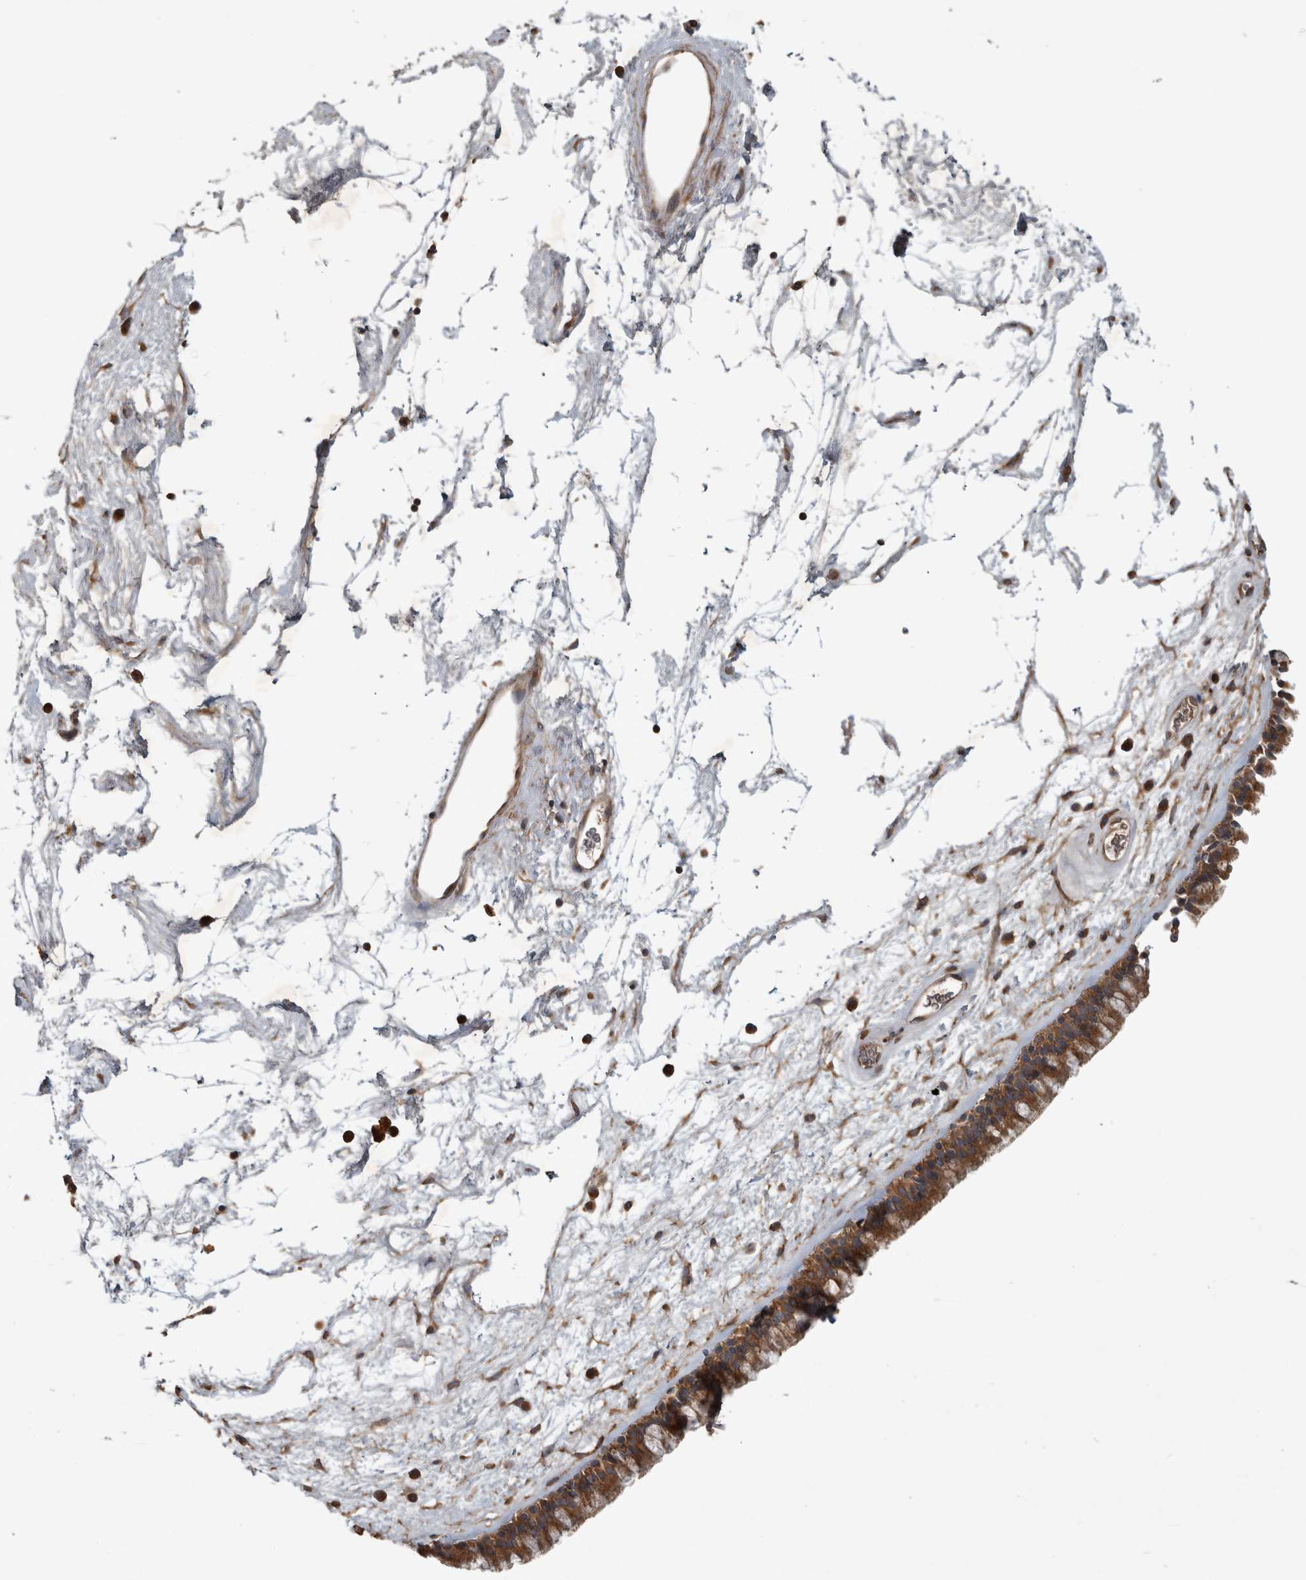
{"staining": {"intensity": "moderate", "quantity": ">75%", "location": "cytoplasmic/membranous"}, "tissue": "nasopharynx", "cell_type": "Respiratory epithelial cells", "image_type": "normal", "snomed": [{"axis": "morphology", "description": "Normal tissue, NOS"}, {"axis": "morphology", "description": "Inflammation, NOS"}, {"axis": "topography", "description": "Nasopharynx"}], "caption": "The photomicrograph displays a brown stain indicating the presence of a protein in the cytoplasmic/membranous of respiratory epithelial cells in nasopharynx. The protein is shown in brown color, while the nuclei are stained blue.", "gene": "TRMT61B", "patient": {"sex": "male", "age": 48}}